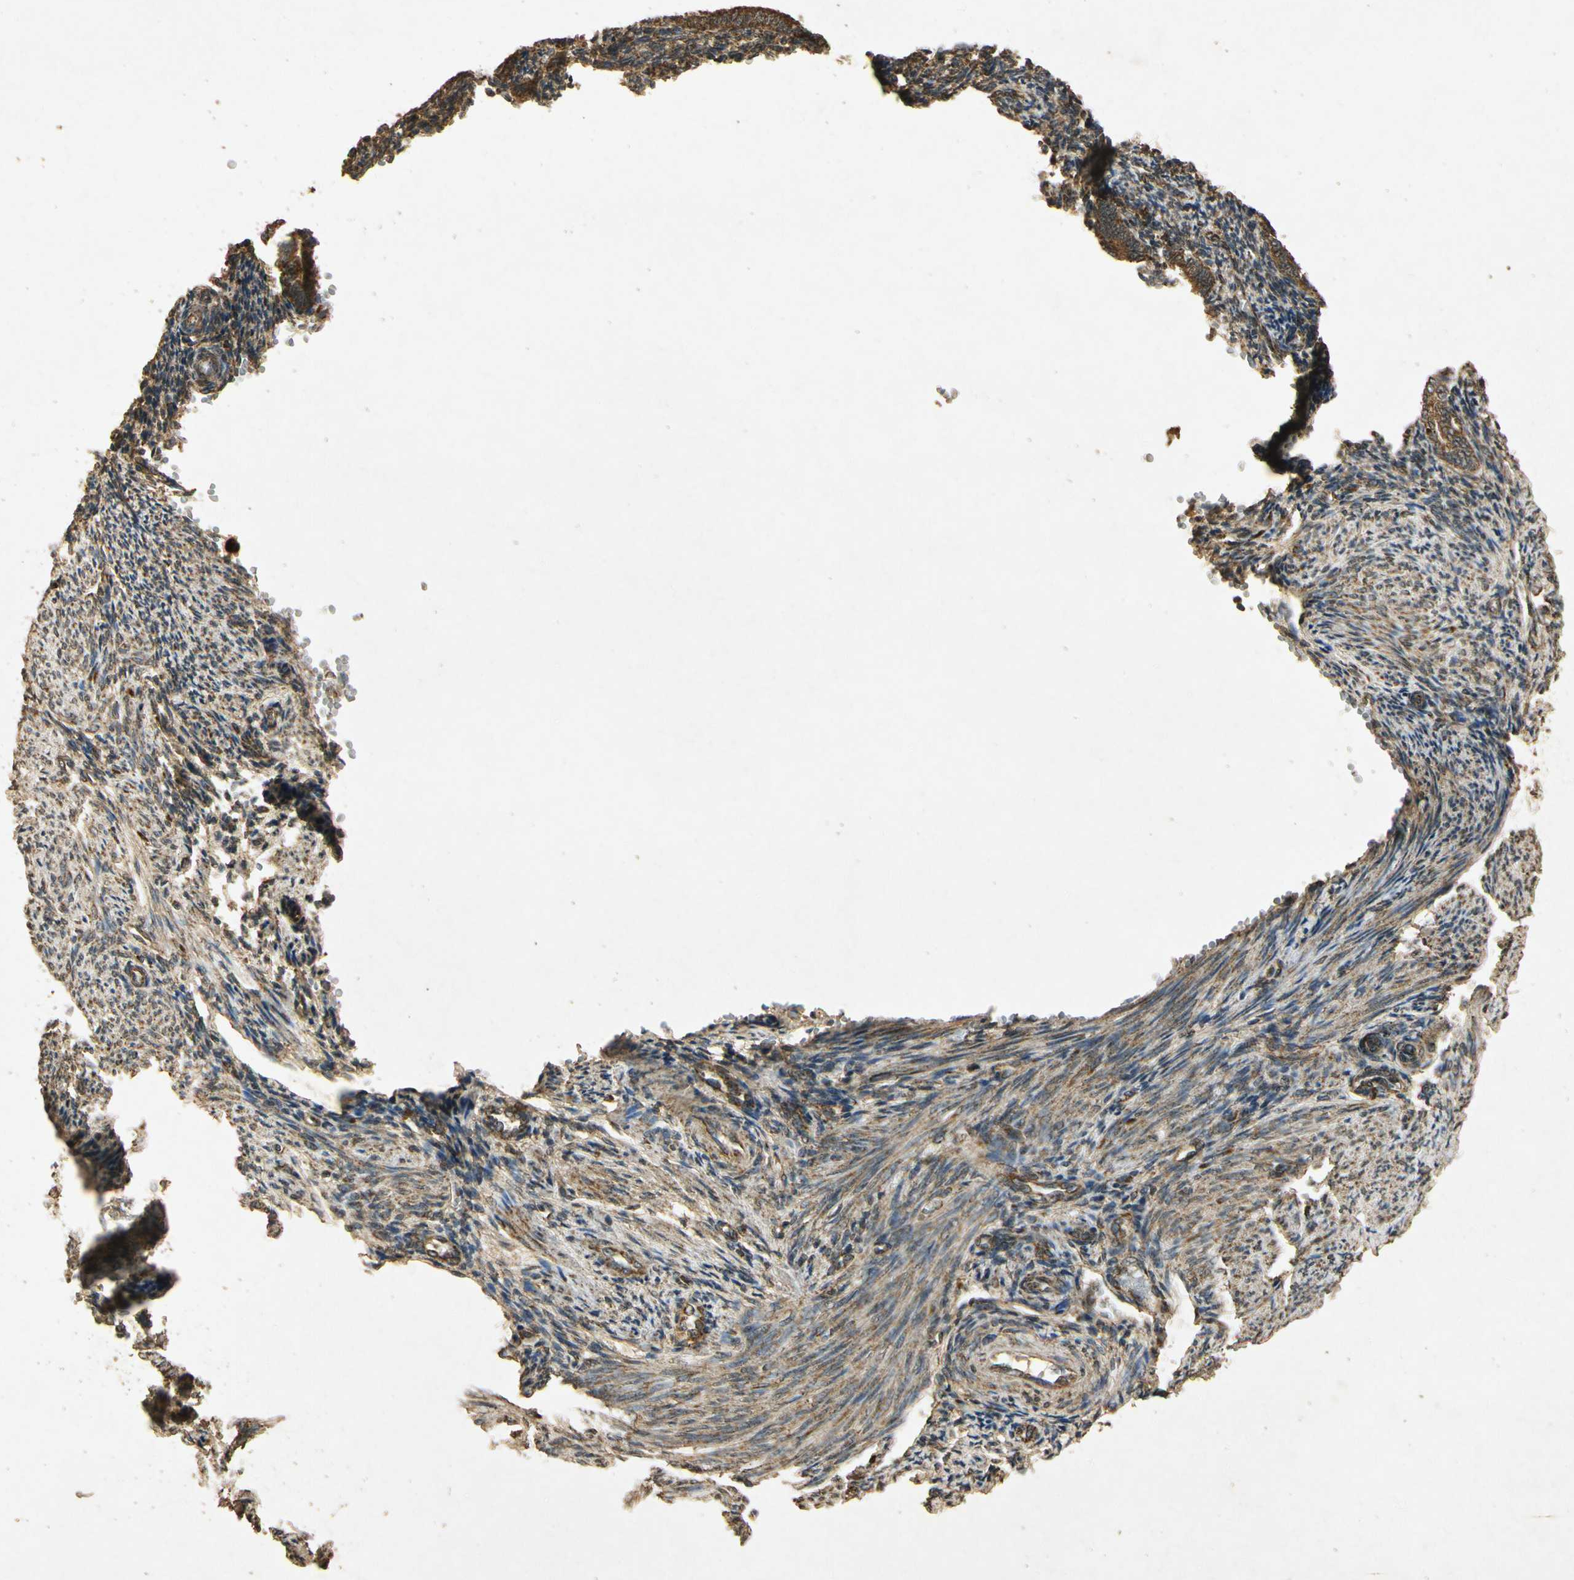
{"staining": {"intensity": "moderate", "quantity": "25%-75%", "location": "cytoplasmic/membranous"}, "tissue": "endometrium", "cell_type": "Cells in endometrial stroma", "image_type": "normal", "snomed": [{"axis": "morphology", "description": "Normal tissue, NOS"}, {"axis": "topography", "description": "Endometrium"}], "caption": "This histopathology image demonstrates immunohistochemistry (IHC) staining of normal endometrium, with medium moderate cytoplasmic/membranous positivity in approximately 25%-75% of cells in endometrial stroma.", "gene": "PRDX3", "patient": {"sex": "female", "age": 27}}